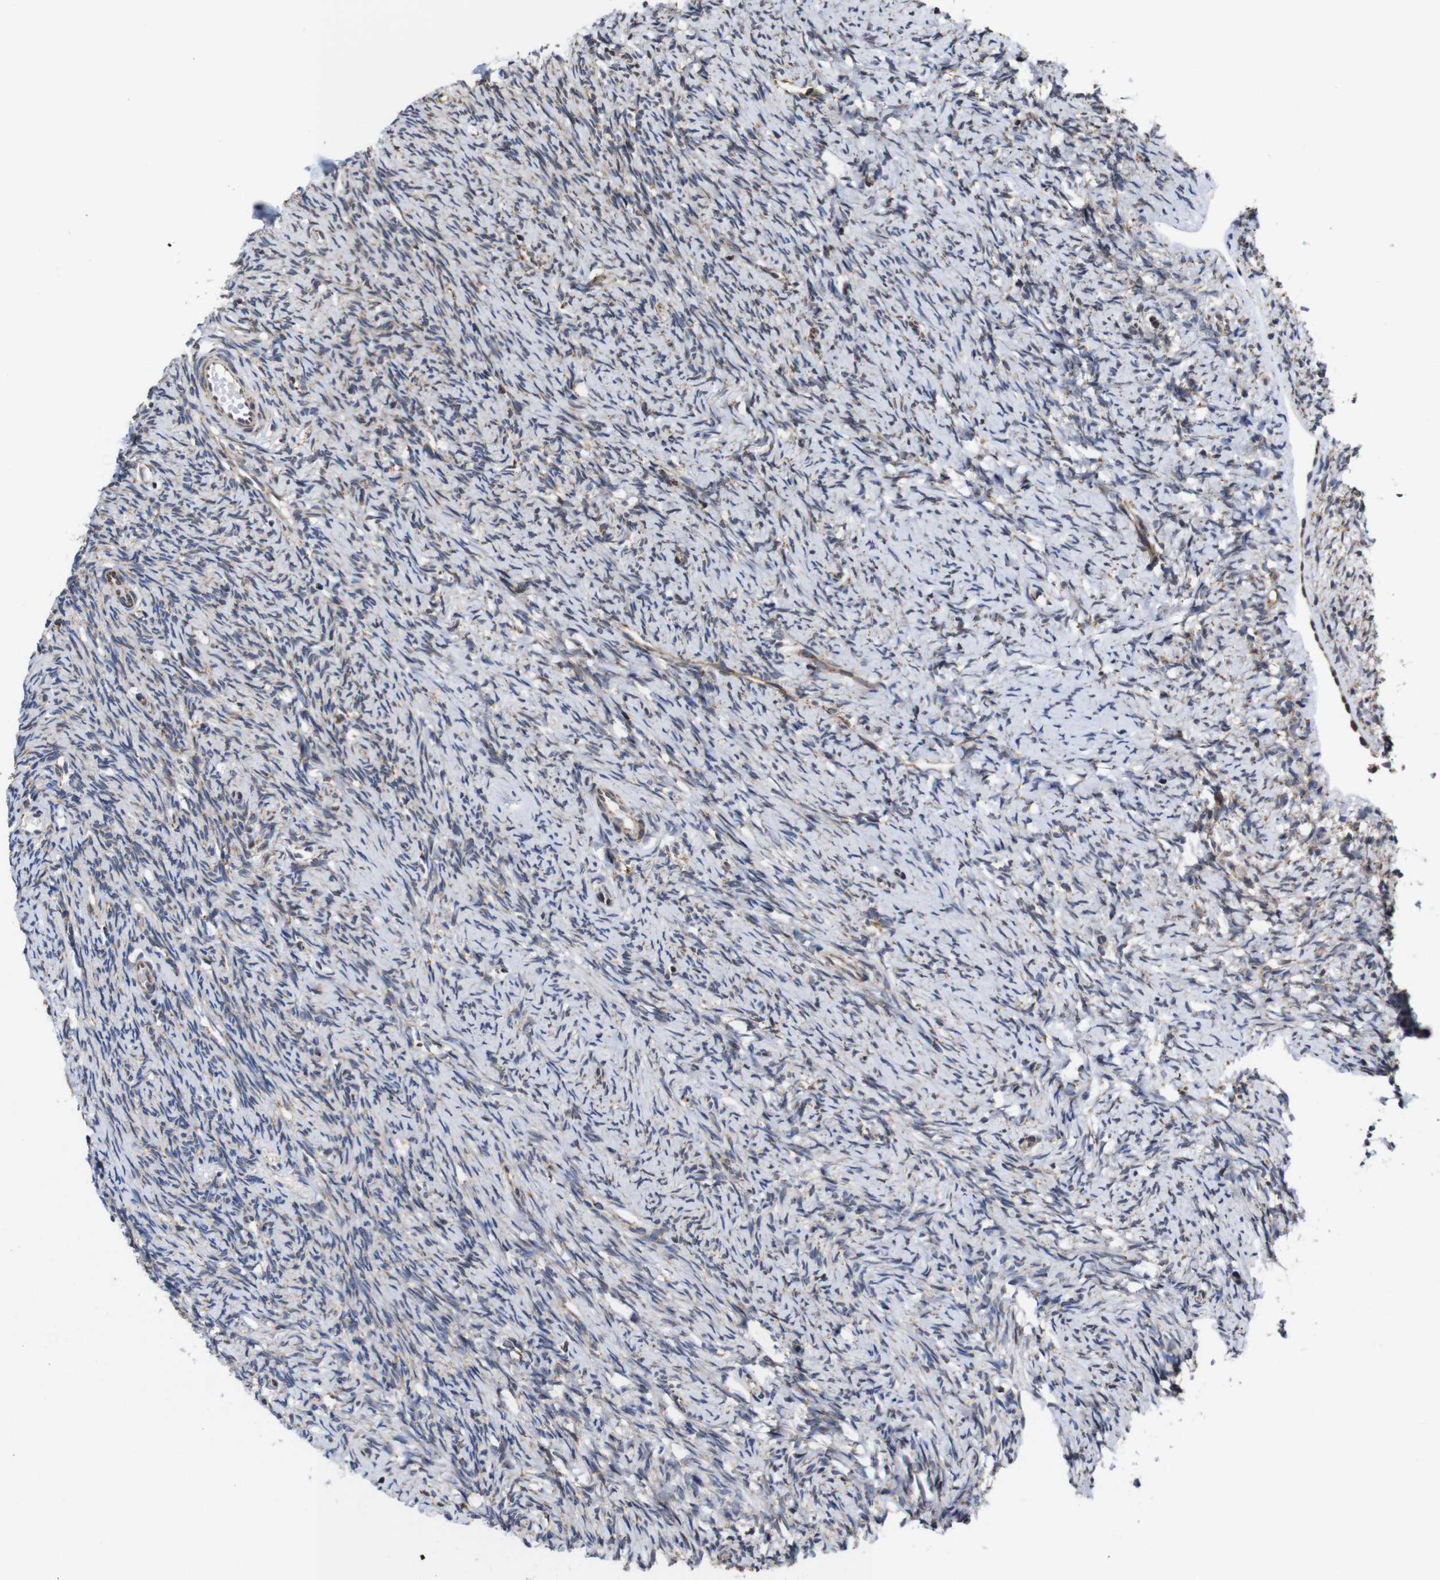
{"staining": {"intensity": "moderate", "quantity": ">75%", "location": "cytoplasmic/membranous"}, "tissue": "ovary", "cell_type": "Follicle cells", "image_type": "normal", "snomed": [{"axis": "morphology", "description": "Normal tissue, NOS"}, {"axis": "topography", "description": "Ovary"}], "caption": "The histopathology image reveals immunohistochemical staining of unremarkable ovary. There is moderate cytoplasmic/membranous staining is appreciated in about >75% of follicle cells.", "gene": "C17orf80", "patient": {"sex": "female", "age": 33}}